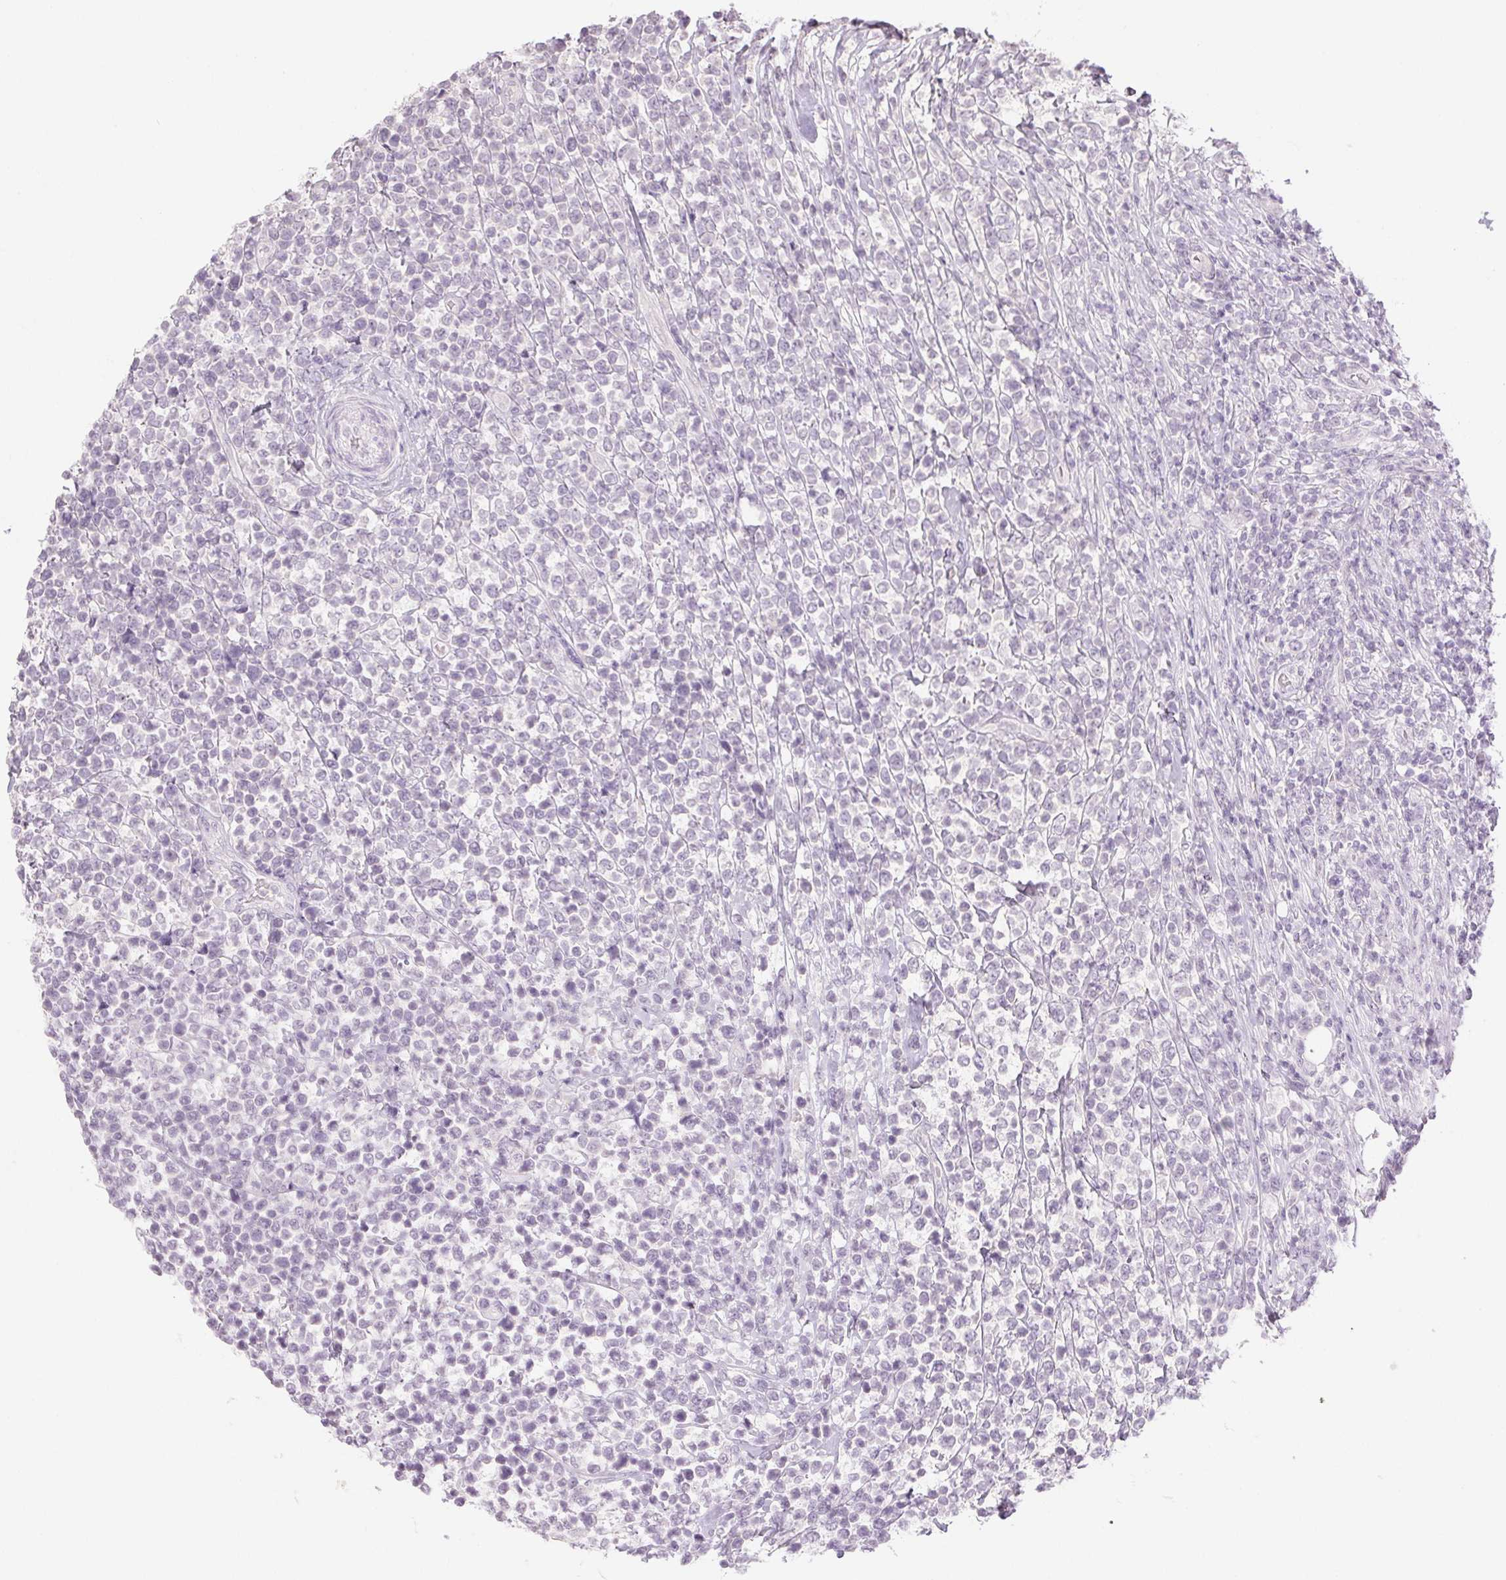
{"staining": {"intensity": "negative", "quantity": "none", "location": "none"}, "tissue": "lymphoma", "cell_type": "Tumor cells", "image_type": "cancer", "snomed": [{"axis": "morphology", "description": "Malignant lymphoma, non-Hodgkin's type, High grade"}, {"axis": "topography", "description": "Soft tissue"}], "caption": "Immunohistochemical staining of human lymphoma demonstrates no significant expression in tumor cells.", "gene": "PI3", "patient": {"sex": "female", "age": 56}}